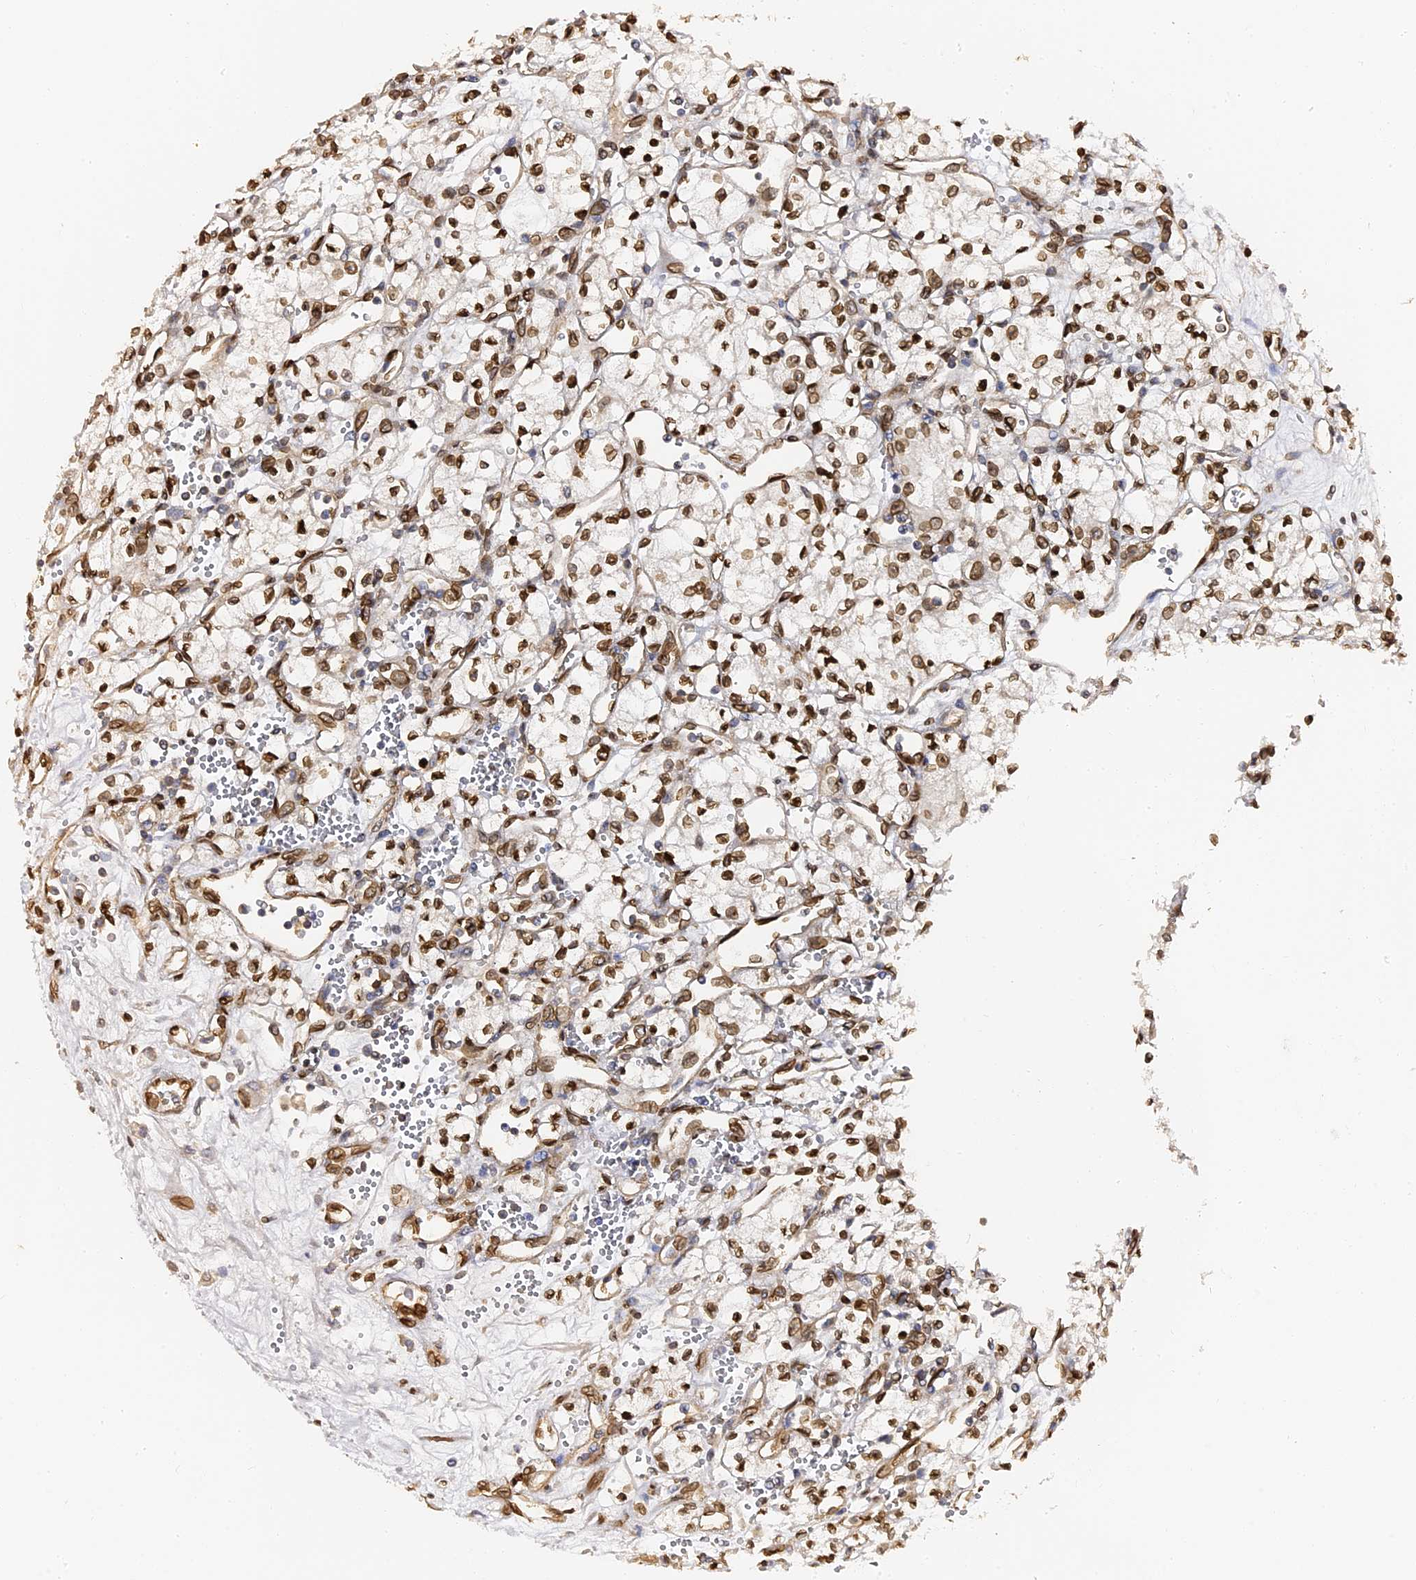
{"staining": {"intensity": "moderate", "quantity": ">75%", "location": "cytoplasmic/membranous,nuclear"}, "tissue": "renal cancer", "cell_type": "Tumor cells", "image_type": "cancer", "snomed": [{"axis": "morphology", "description": "Adenocarcinoma, NOS"}, {"axis": "topography", "description": "Kidney"}], "caption": "Immunohistochemical staining of renal cancer (adenocarcinoma) exhibits medium levels of moderate cytoplasmic/membranous and nuclear positivity in about >75% of tumor cells.", "gene": "ANAPC5", "patient": {"sex": "male", "age": 59}}